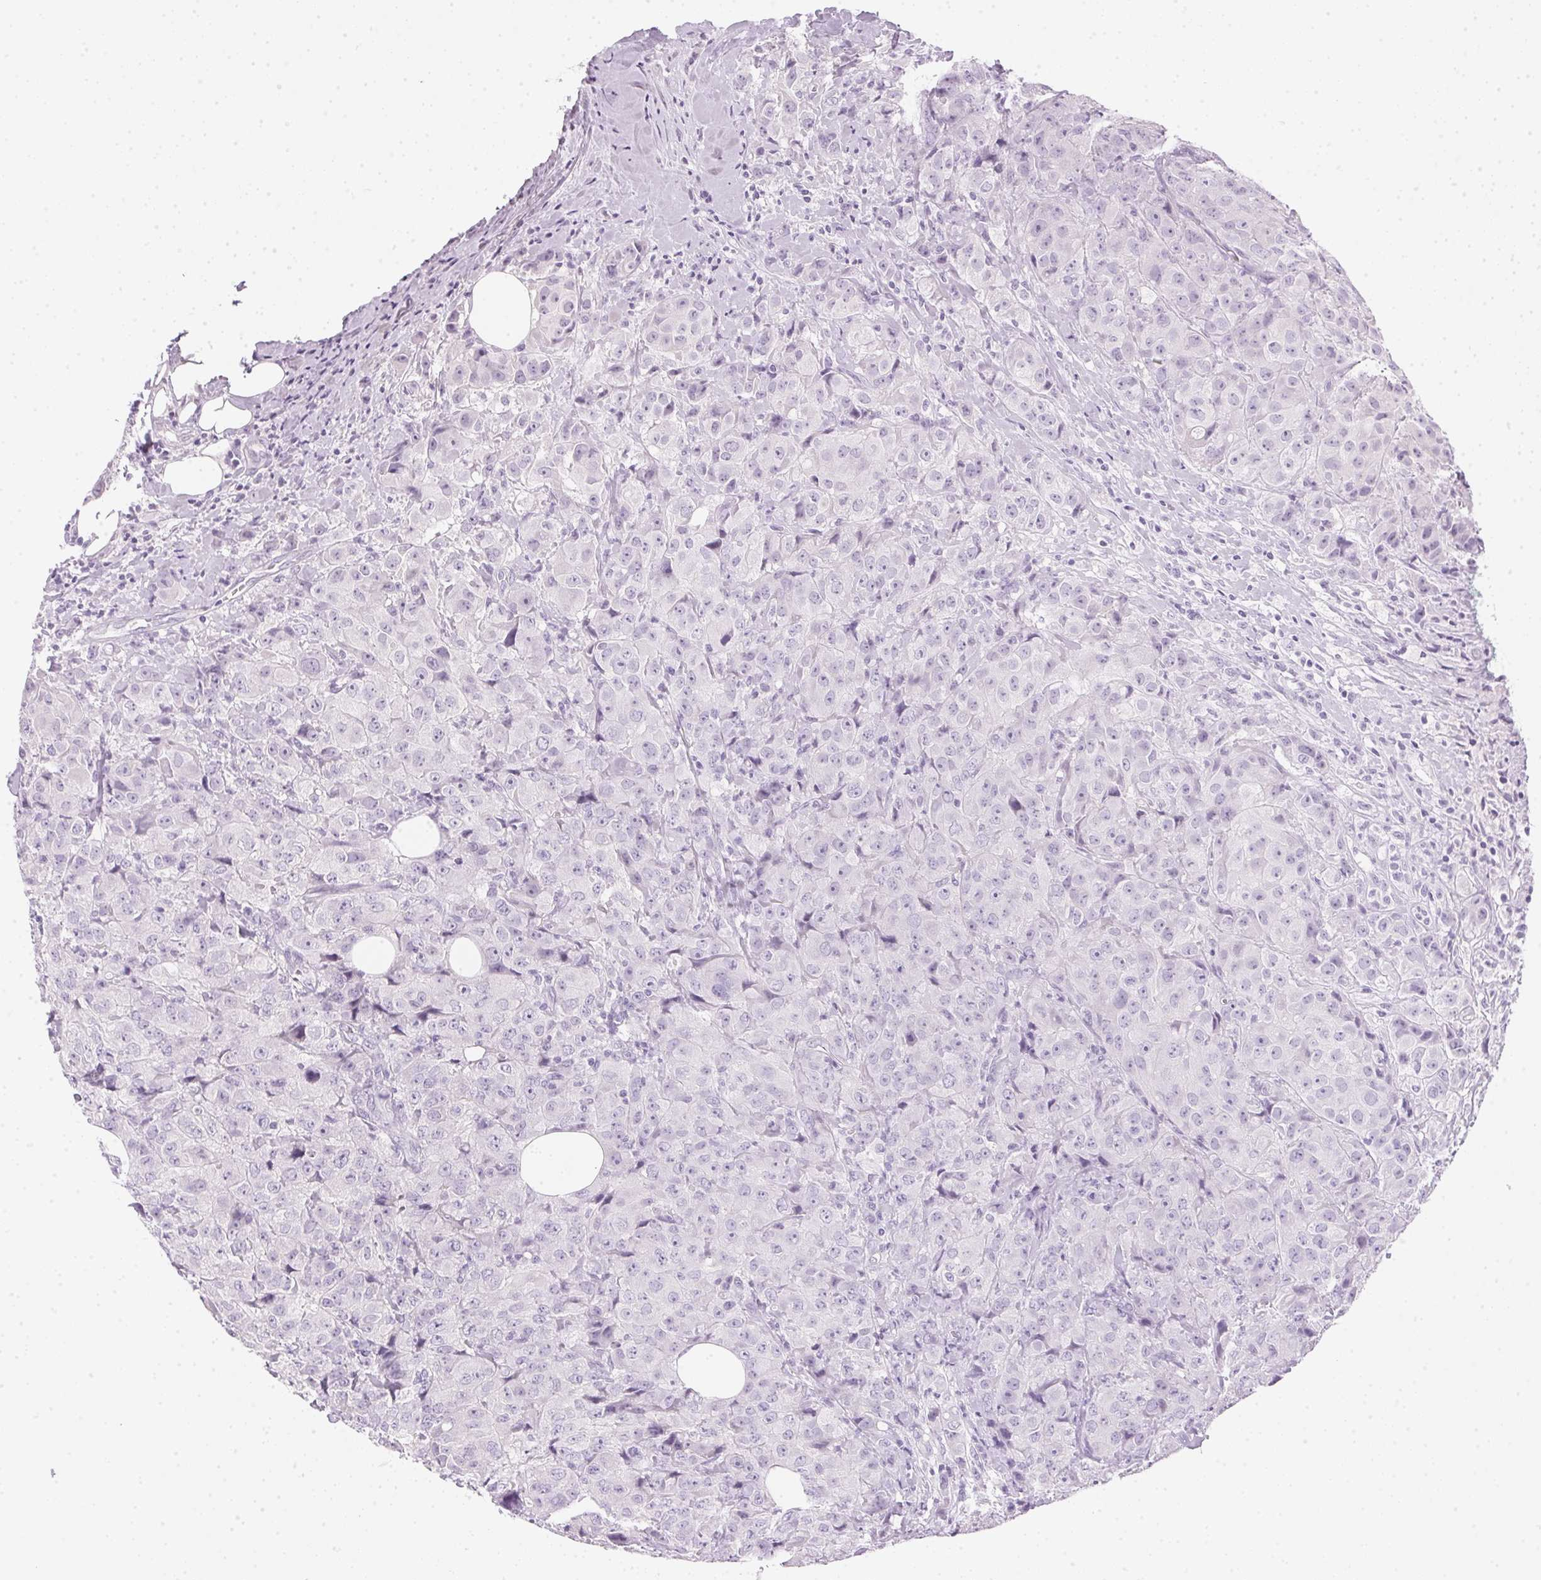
{"staining": {"intensity": "negative", "quantity": "none", "location": "none"}, "tissue": "breast cancer", "cell_type": "Tumor cells", "image_type": "cancer", "snomed": [{"axis": "morphology", "description": "Normal tissue, NOS"}, {"axis": "morphology", "description": "Duct carcinoma"}, {"axis": "topography", "description": "Breast"}], "caption": "Immunohistochemistry histopathology image of neoplastic tissue: breast invasive ductal carcinoma stained with DAB shows no significant protein positivity in tumor cells.", "gene": "IGFBP1", "patient": {"sex": "female", "age": 43}}